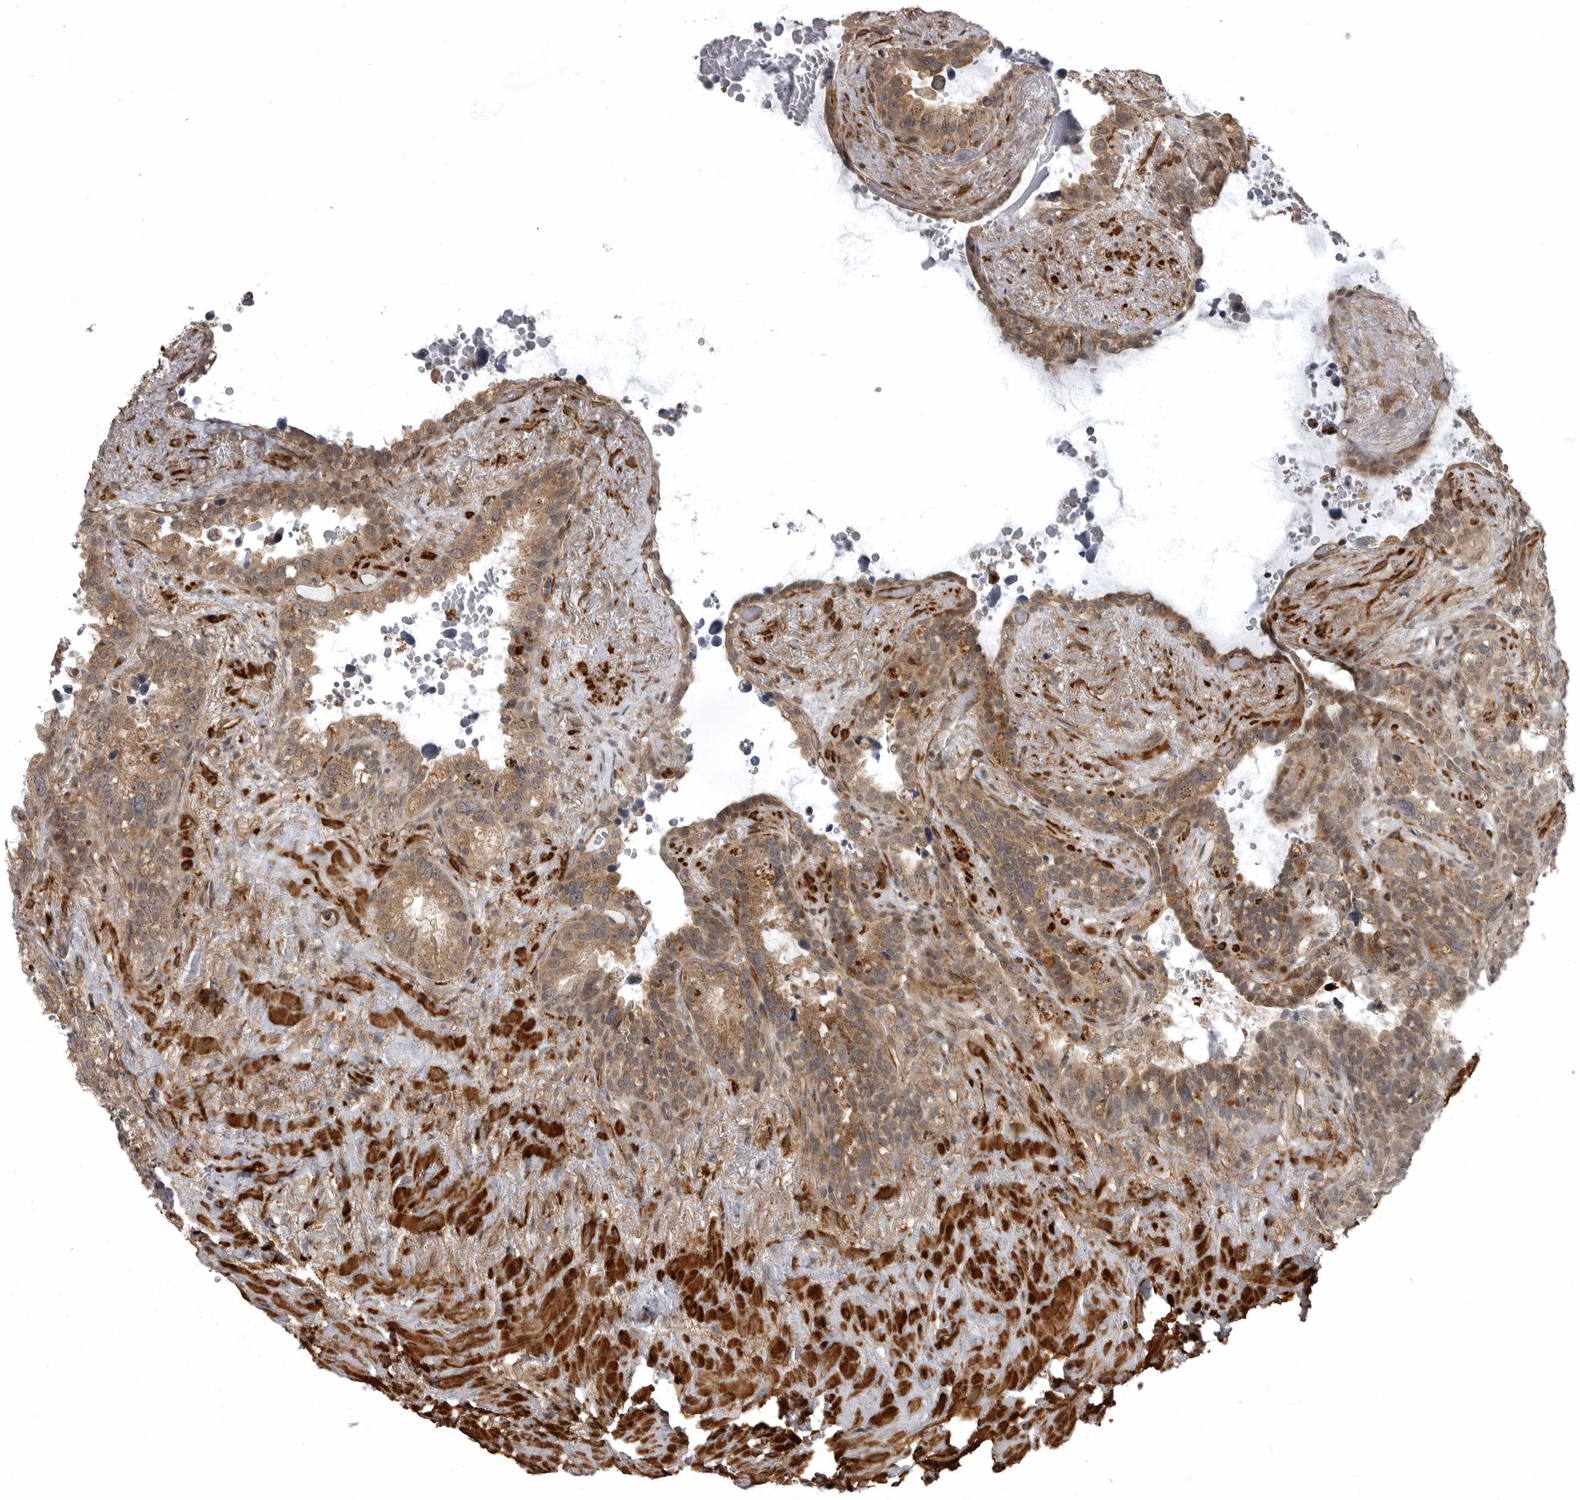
{"staining": {"intensity": "moderate", "quantity": ">75%", "location": "cytoplasmic/membranous"}, "tissue": "seminal vesicle", "cell_type": "Glandular cells", "image_type": "normal", "snomed": [{"axis": "morphology", "description": "Normal tissue, NOS"}, {"axis": "topography", "description": "Seminal veicle"}], "caption": "Seminal vesicle was stained to show a protein in brown. There is medium levels of moderate cytoplasmic/membranous expression in approximately >75% of glandular cells. (DAB IHC with brightfield microscopy, high magnification).", "gene": "SNX16", "patient": {"sex": "male", "age": 80}}